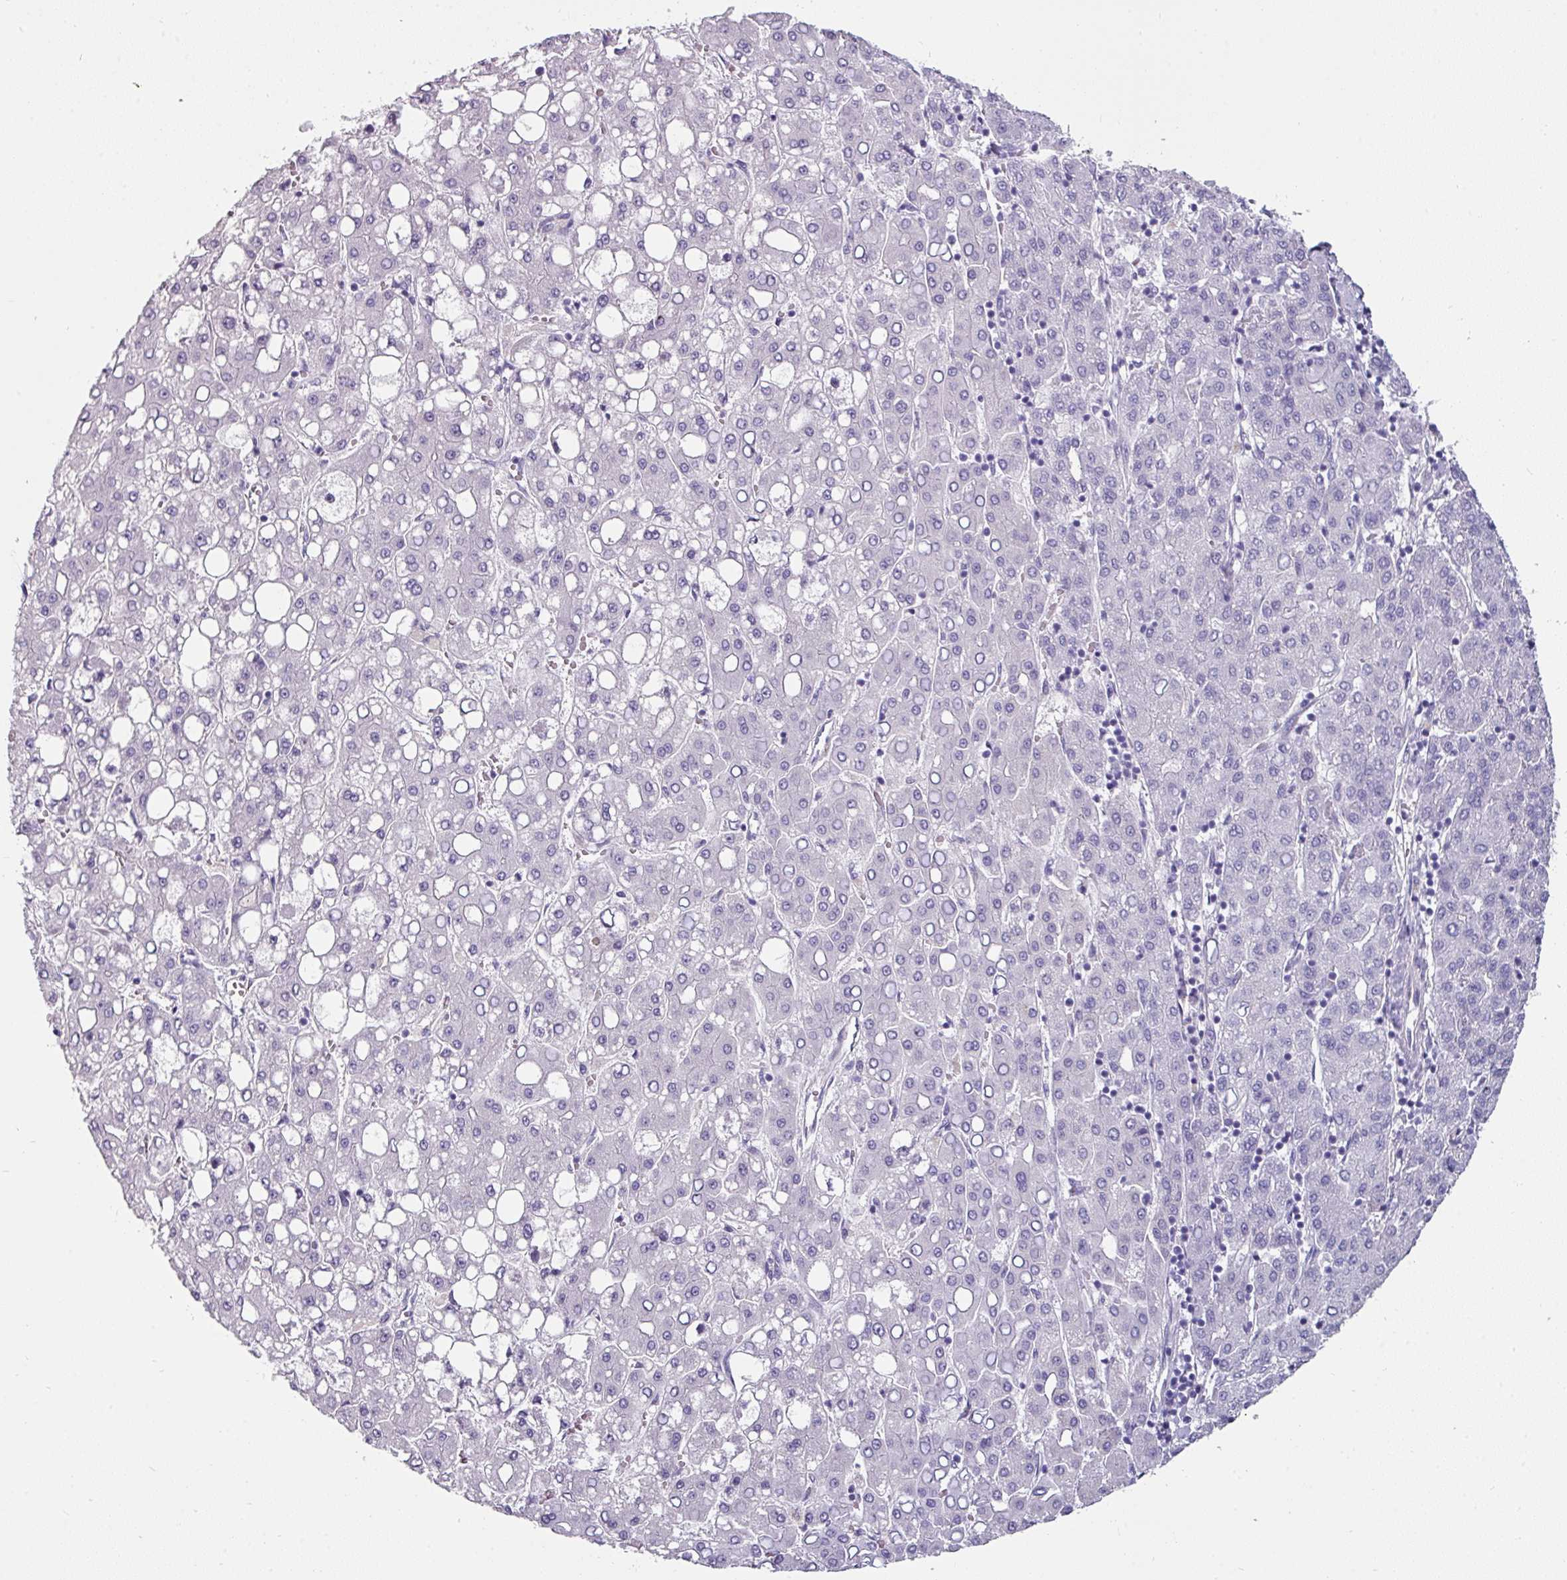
{"staining": {"intensity": "negative", "quantity": "none", "location": "none"}, "tissue": "liver cancer", "cell_type": "Tumor cells", "image_type": "cancer", "snomed": [{"axis": "morphology", "description": "Carcinoma, Hepatocellular, NOS"}, {"axis": "topography", "description": "Liver"}], "caption": "IHC photomicrograph of human liver cancer stained for a protein (brown), which demonstrates no staining in tumor cells.", "gene": "EYA3", "patient": {"sex": "male", "age": 65}}